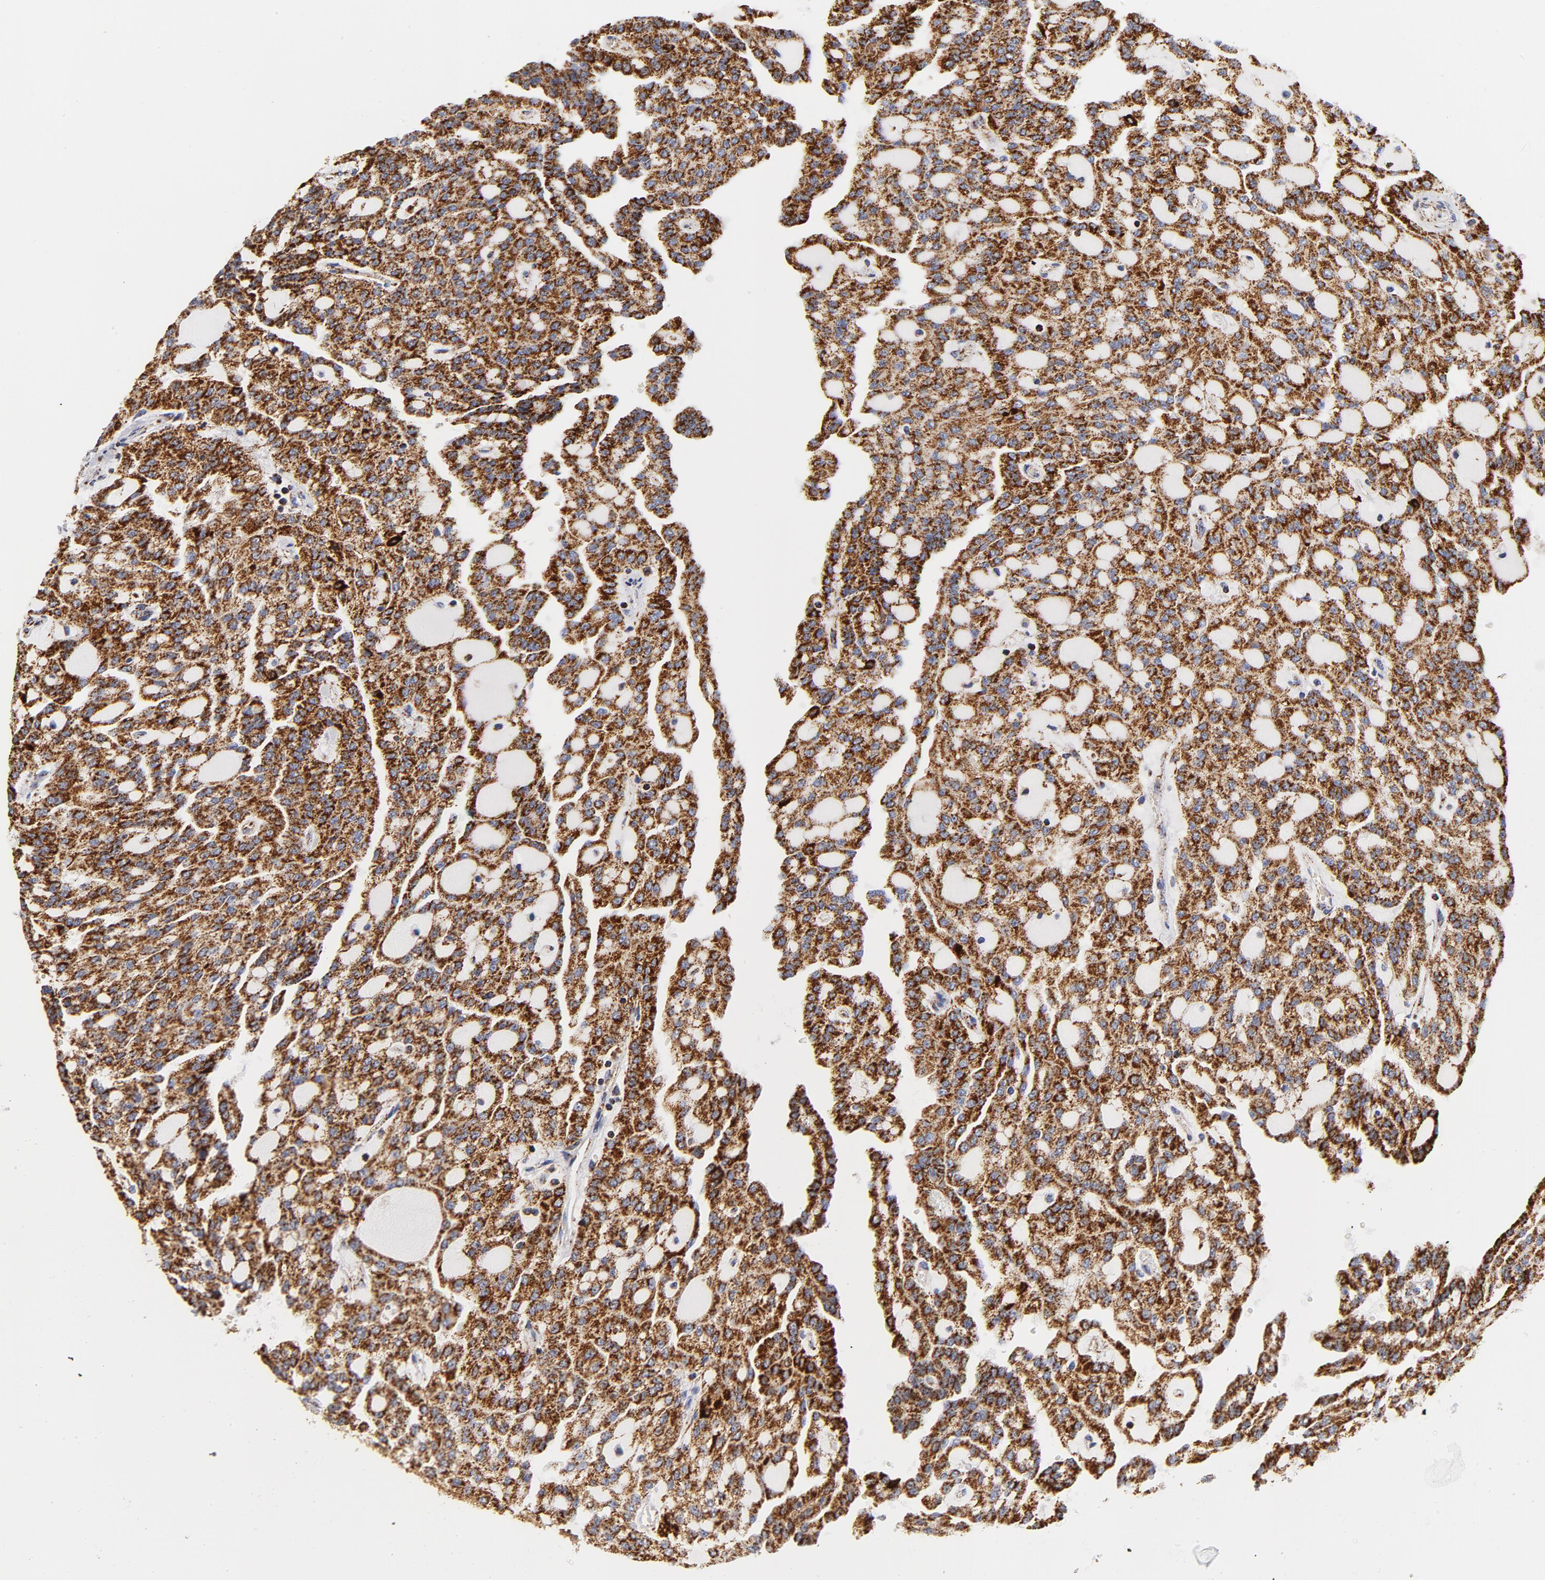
{"staining": {"intensity": "strong", "quantity": ">75%", "location": "cytoplasmic/membranous"}, "tissue": "renal cancer", "cell_type": "Tumor cells", "image_type": "cancer", "snomed": [{"axis": "morphology", "description": "Adenocarcinoma, NOS"}, {"axis": "topography", "description": "Kidney"}], "caption": "The micrograph displays staining of renal adenocarcinoma, revealing strong cytoplasmic/membranous protein staining (brown color) within tumor cells.", "gene": "ECHS1", "patient": {"sex": "male", "age": 63}}